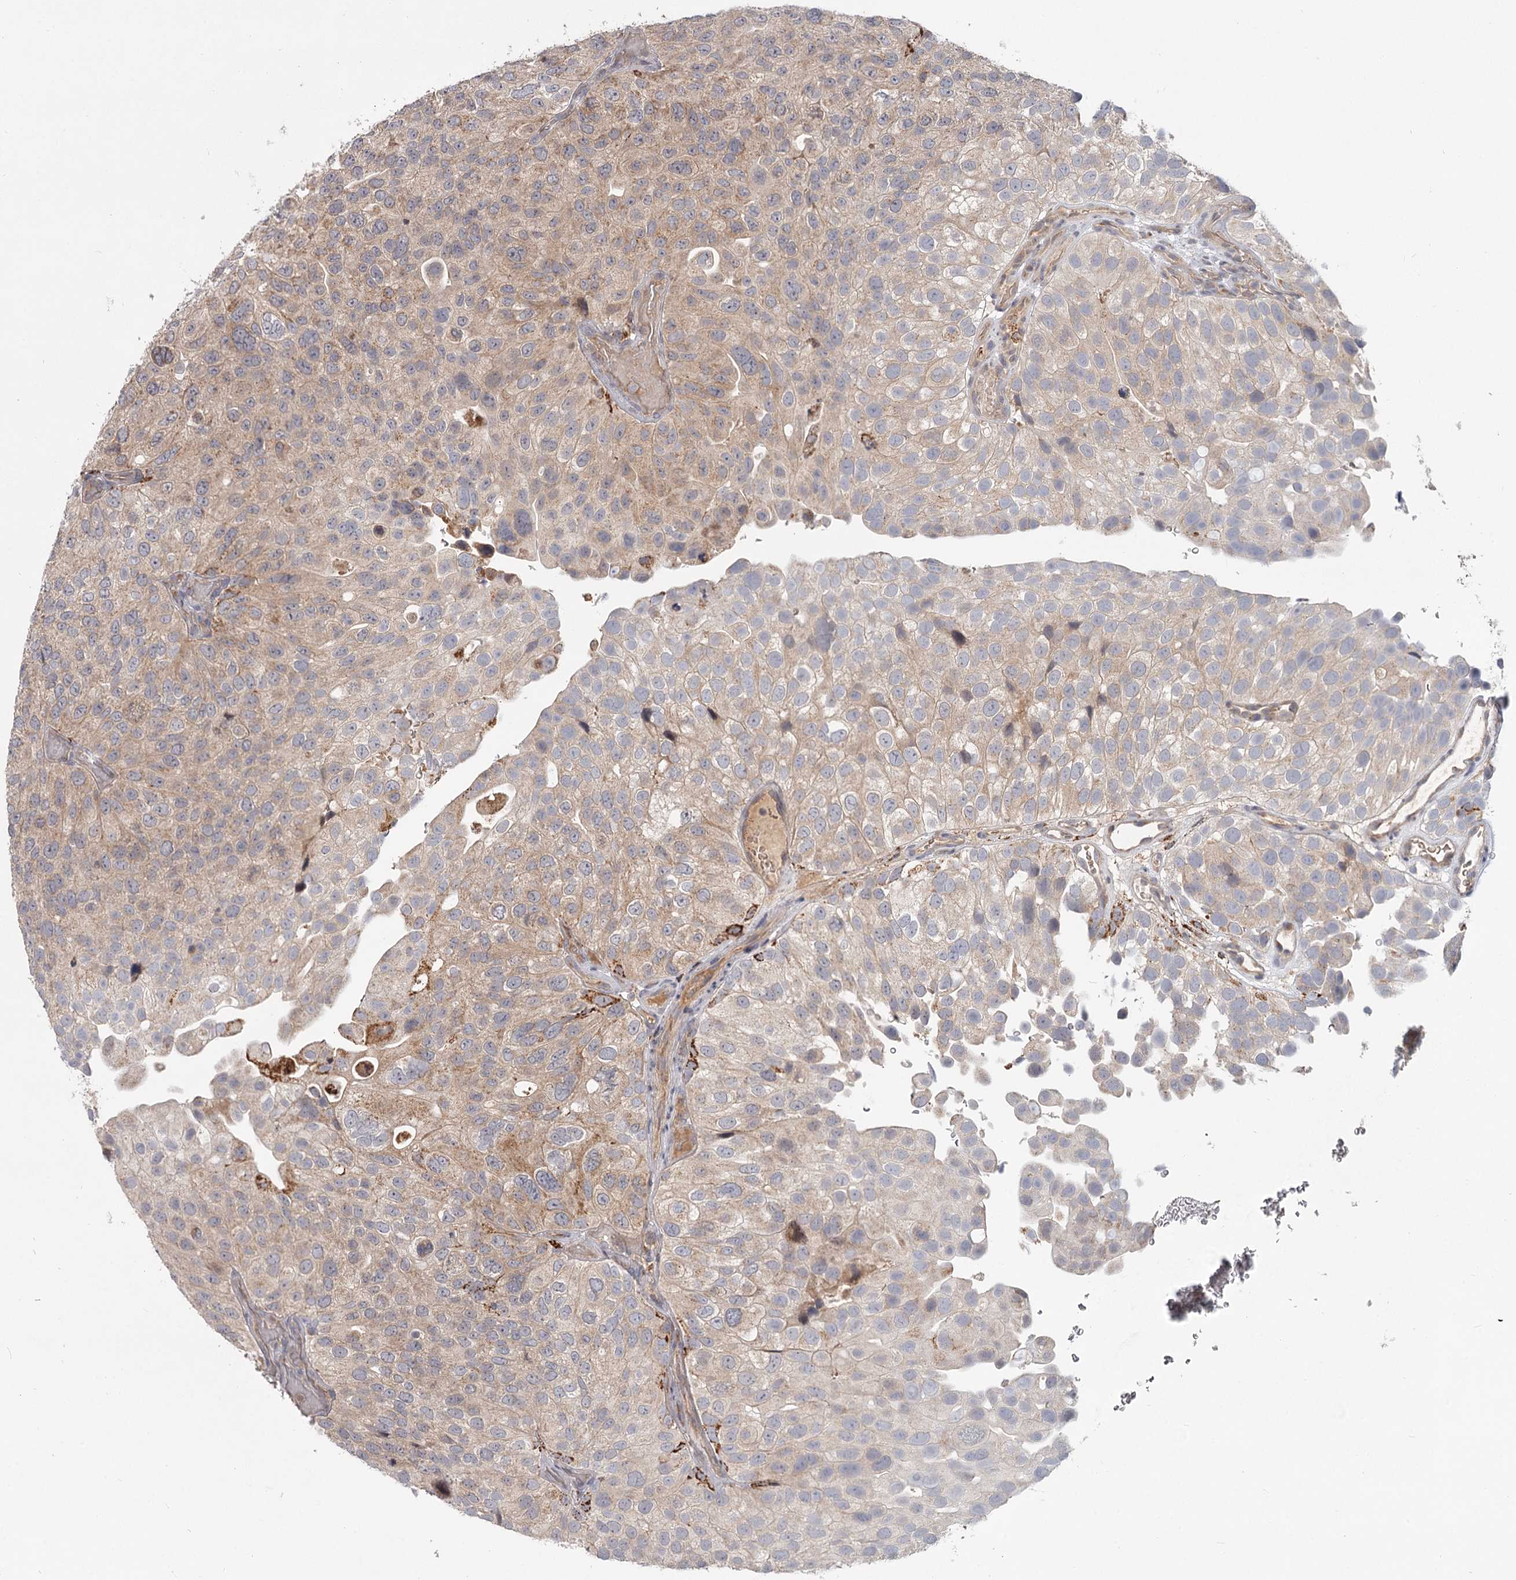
{"staining": {"intensity": "weak", "quantity": "25%-75%", "location": "cytoplasmic/membranous"}, "tissue": "urothelial cancer", "cell_type": "Tumor cells", "image_type": "cancer", "snomed": [{"axis": "morphology", "description": "Urothelial carcinoma, Low grade"}, {"axis": "topography", "description": "Urinary bladder"}], "caption": "This is a photomicrograph of immunohistochemistry (IHC) staining of urothelial carcinoma (low-grade), which shows weak staining in the cytoplasmic/membranous of tumor cells.", "gene": "CDC123", "patient": {"sex": "male", "age": 78}}